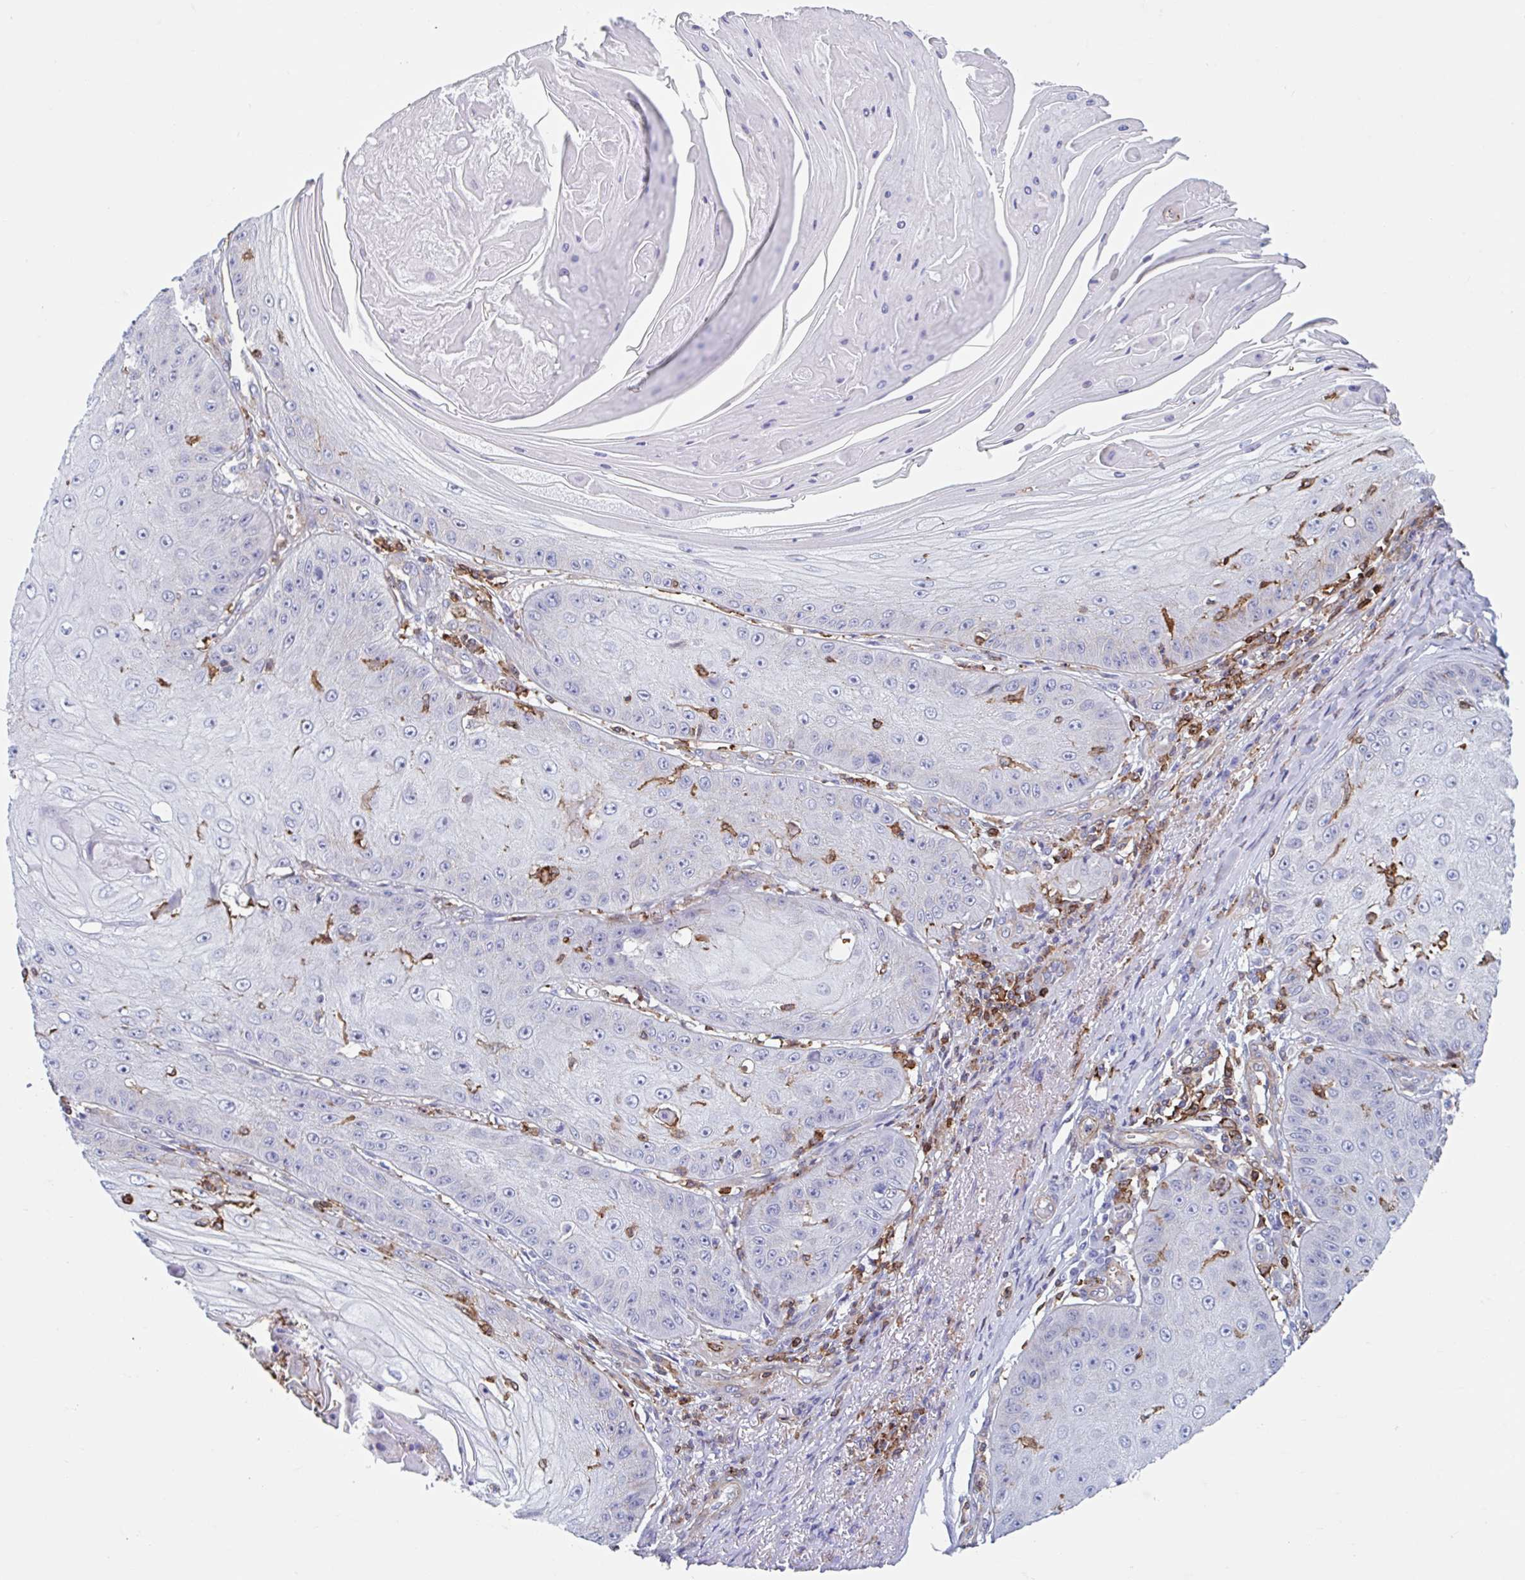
{"staining": {"intensity": "negative", "quantity": "none", "location": "none"}, "tissue": "skin cancer", "cell_type": "Tumor cells", "image_type": "cancer", "snomed": [{"axis": "morphology", "description": "Squamous cell carcinoma, NOS"}, {"axis": "topography", "description": "Skin"}], "caption": "IHC image of neoplastic tissue: squamous cell carcinoma (skin) stained with DAB reveals no significant protein positivity in tumor cells. (Immunohistochemistry (ihc), brightfield microscopy, high magnification).", "gene": "EFHD1", "patient": {"sex": "male", "age": 70}}